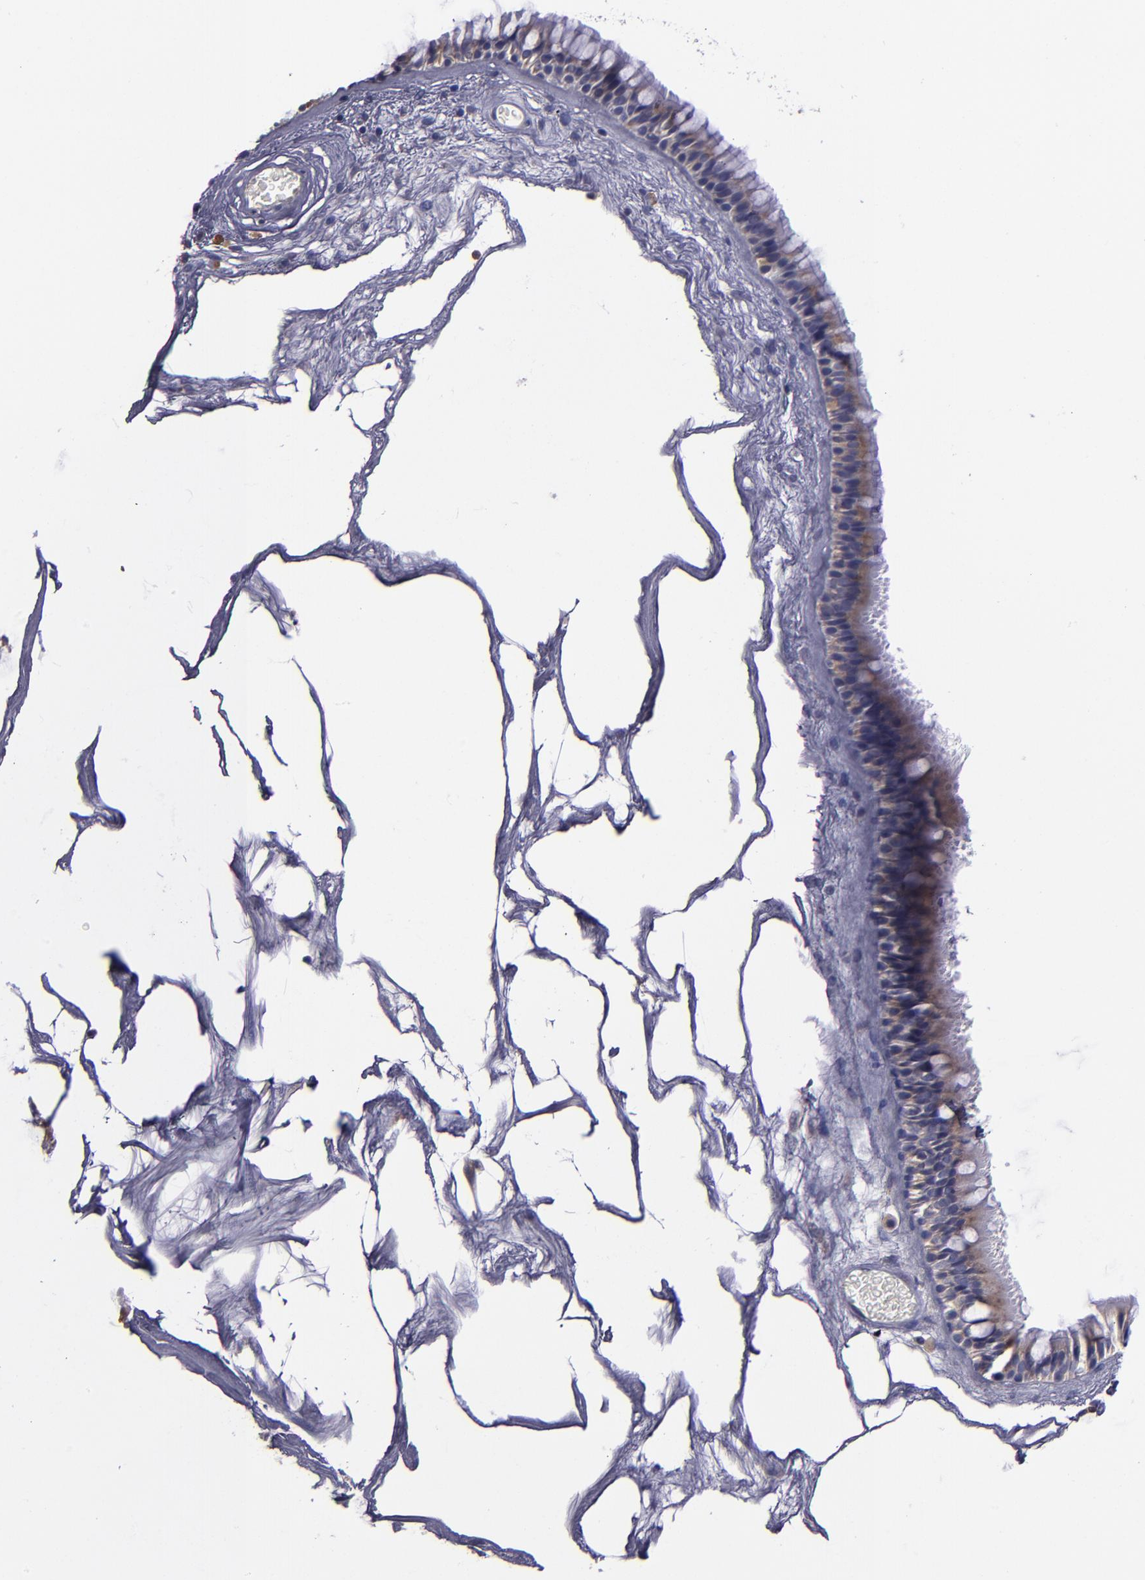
{"staining": {"intensity": "moderate", "quantity": "25%-75%", "location": "cytoplasmic/membranous"}, "tissue": "nasopharynx", "cell_type": "Respiratory epithelial cells", "image_type": "normal", "snomed": [{"axis": "morphology", "description": "Normal tissue, NOS"}, {"axis": "morphology", "description": "Inflammation, NOS"}, {"axis": "topography", "description": "Nasopharynx"}], "caption": "This micrograph demonstrates immunohistochemistry staining of benign human nasopharynx, with medium moderate cytoplasmic/membranous positivity in approximately 25%-75% of respiratory epithelial cells.", "gene": "CARS1", "patient": {"sex": "male", "age": 48}}